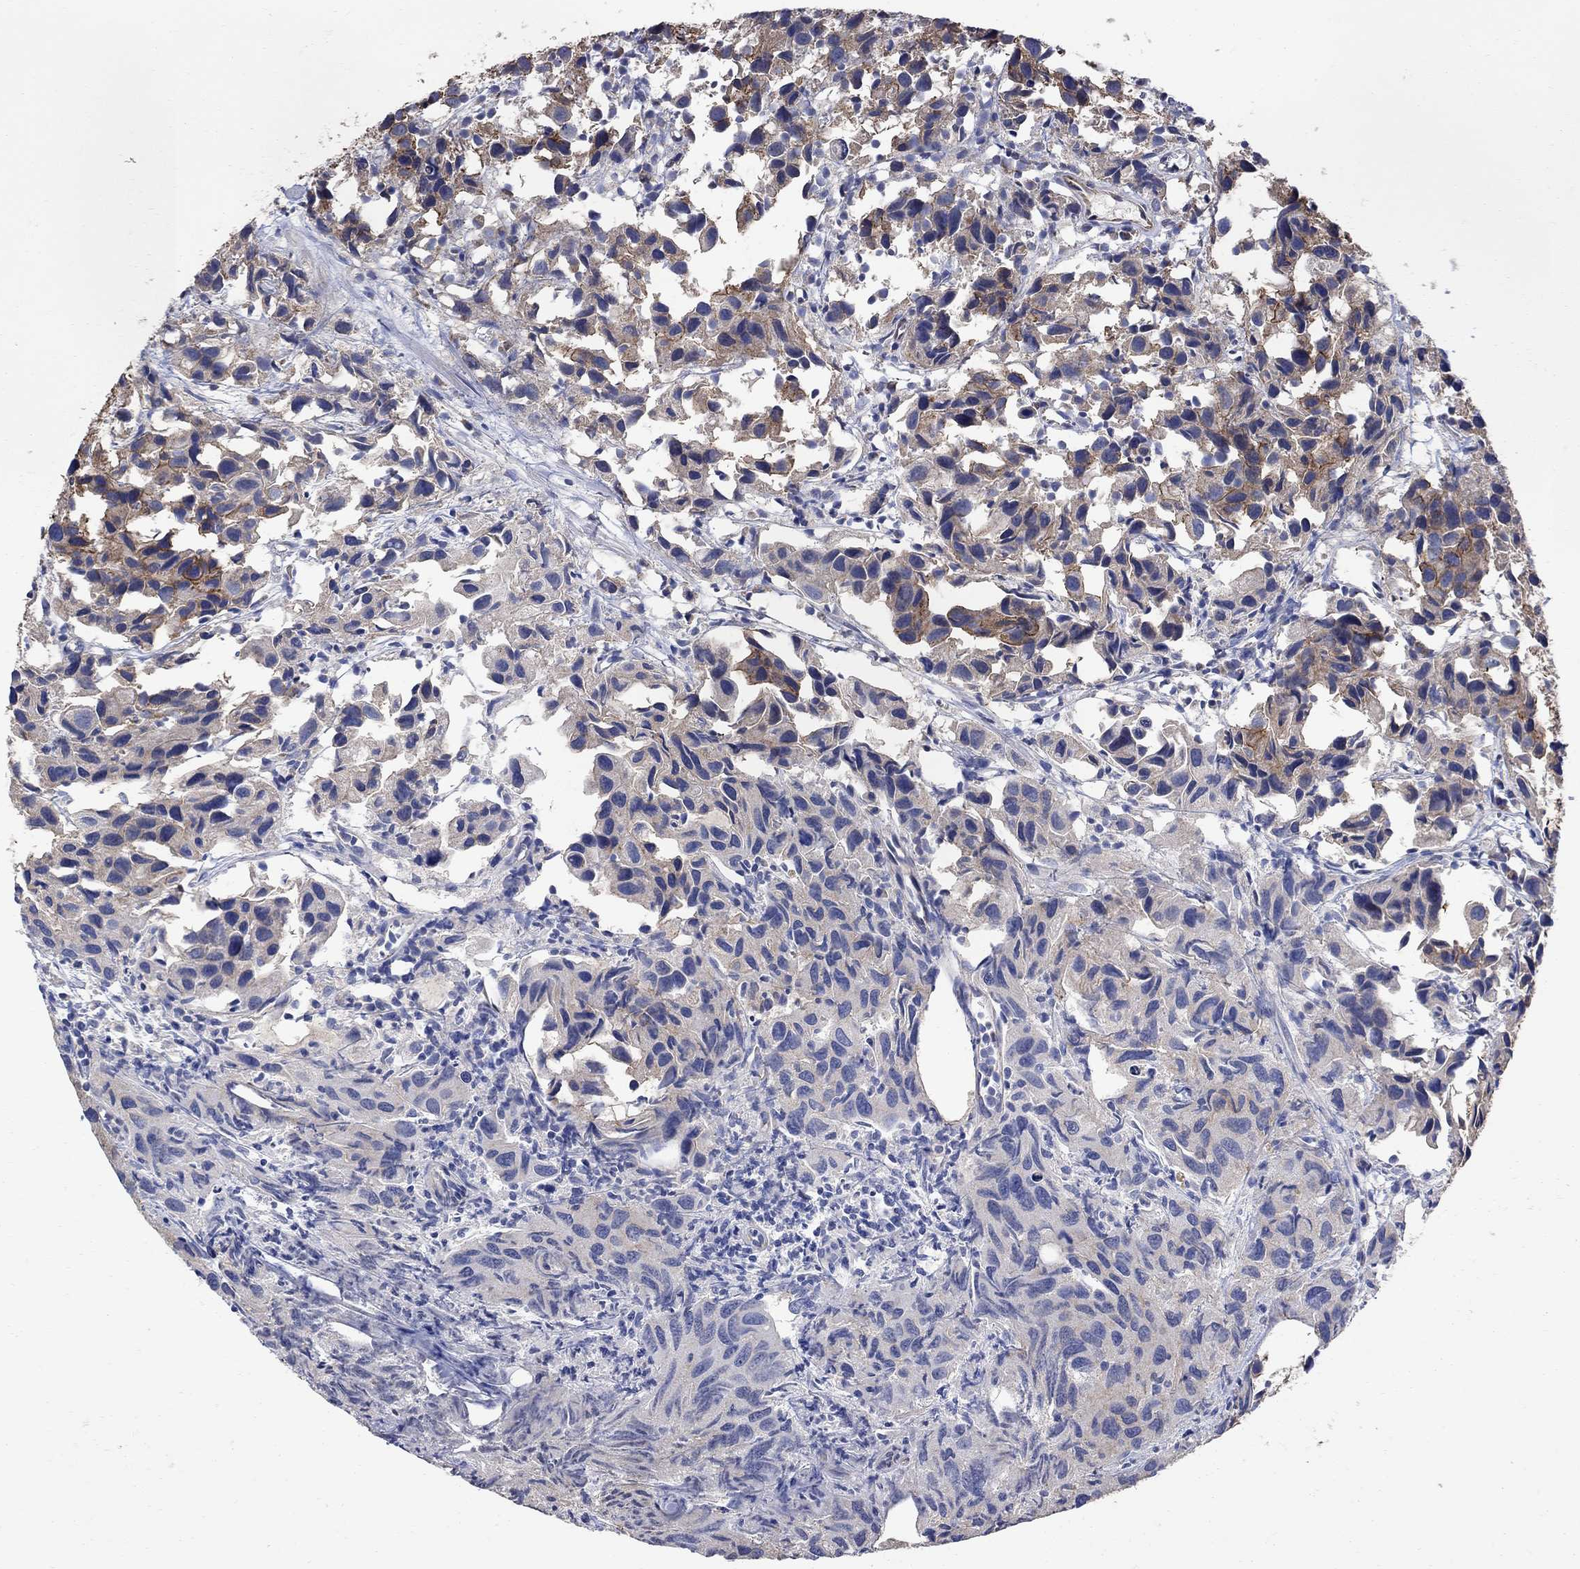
{"staining": {"intensity": "strong", "quantity": "<25%", "location": "cytoplasmic/membranous"}, "tissue": "urothelial cancer", "cell_type": "Tumor cells", "image_type": "cancer", "snomed": [{"axis": "morphology", "description": "Urothelial carcinoma, High grade"}, {"axis": "topography", "description": "Urinary bladder"}], "caption": "Protein expression analysis of human high-grade urothelial carcinoma reveals strong cytoplasmic/membranous expression in about <25% of tumor cells.", "gene": "ANKRA2", "patient": {"sex": "male", "age": 79}}